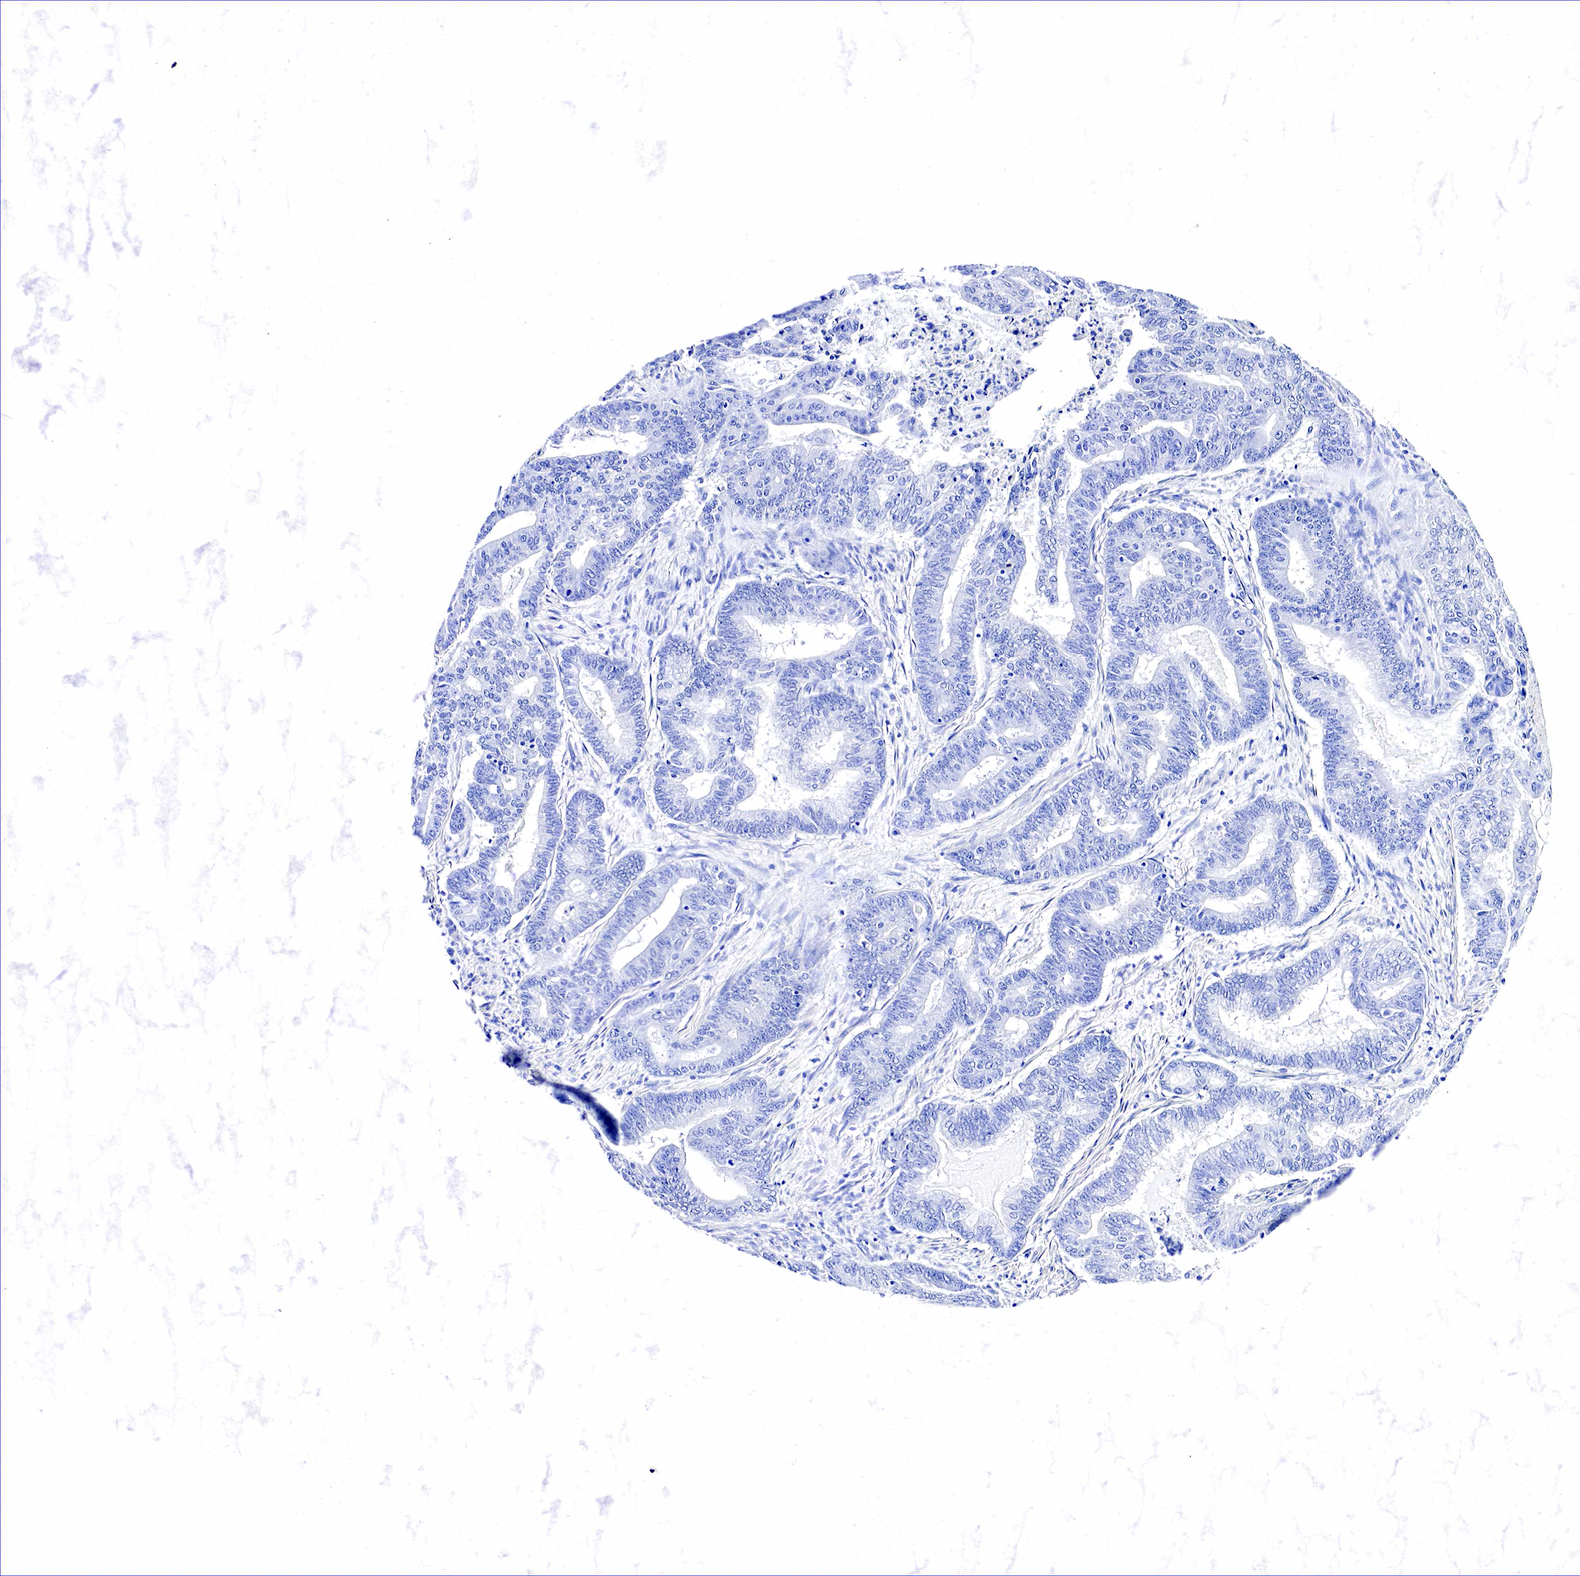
{"staining": {"intensity": "negative", "quantity": "none", "location": "none"}, "tissue": "endometrial cancer", "cell_type": "Tumor cells", "image_type": "cancer", "snomed": [{"axis": "morphology", "description": "Adenocarcinoma, NOS"}, {"axis": "topography", "description": "Endometrium"}], "caption": "Immunohistochemical staining of human endometrial adenocarcinoma reveals no significant positivity in tumor cells.", "gene": "GAST", "patient": {"sex": "female", "age": 63}}